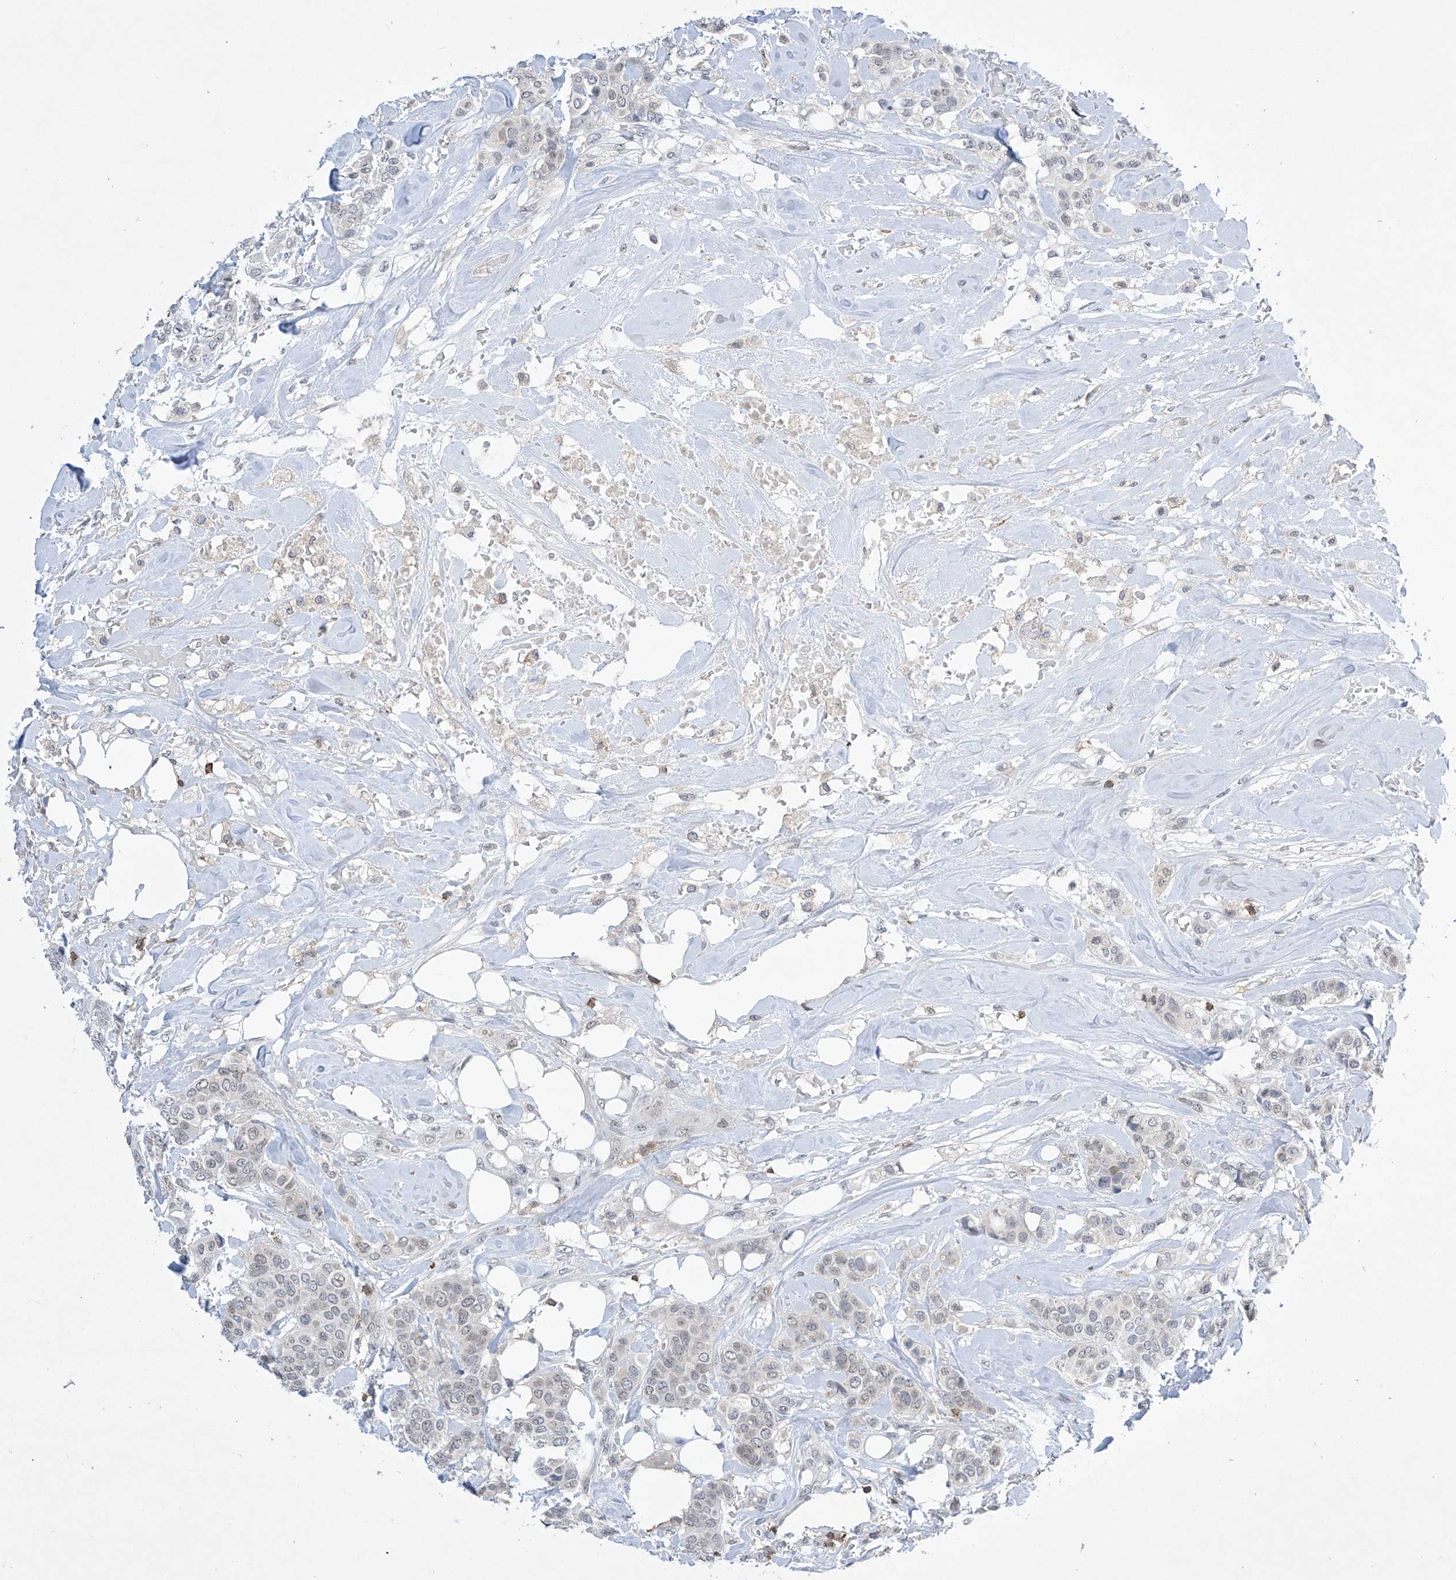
{"staining": {"intensity": "negative", "quantity": "none", "location": "none"}, "tissue": "breast cancer", "cell_type": "Tumor cells", "image_type": "cancer", "snomed": [{"axis": "morphology", "description": "Lobular carcinoma"}, {"axis": "topography", "description": "Breast"}], "caption": "Histopathology image shows no significant protein positivity in tumor cells of breast cancer. The staining is performed using DAB brown chromogen with nuclei counter-stained in using hematoxylin.", "gene": "MSL3", "patient": {"sex": "female", "age": 51}}